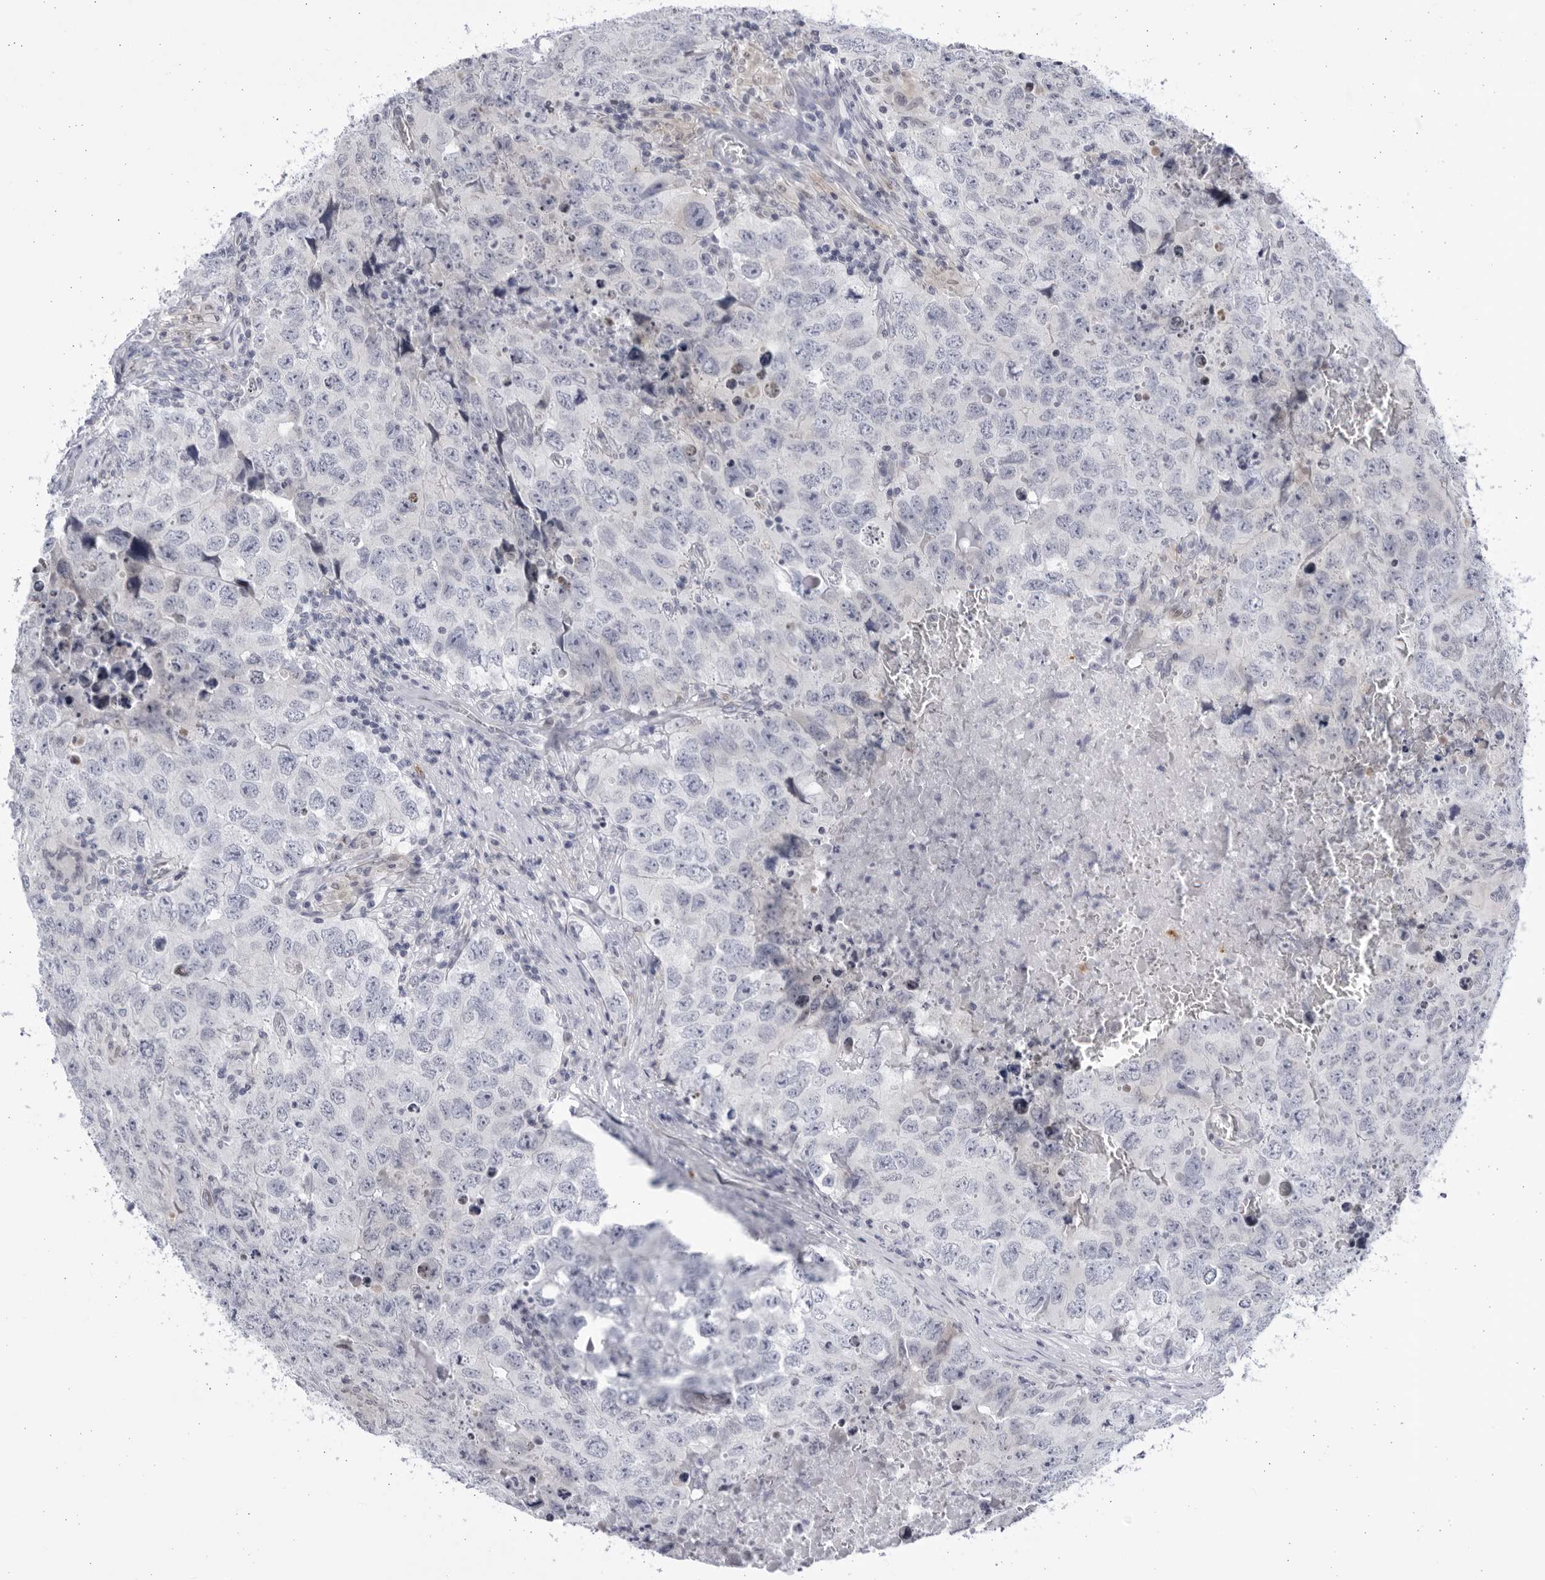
{"staining": {"intensity": "negative", "quantity": "none", "location": "none"}, "tissue": "testis cancer", "cell_type": "Tumor cells", "image_type": "cancer", "snomed": [{"axis": "morphology", "description": "Seminoma, NOS"}, {"axis": "morphology", "description": "Carcinoma, Embryonal, NOS"}, {"axis": "topography", "description": "Testis"}], "caption": "DAB immunohistochemical staining of testis seminoma demonstrates no significant positivity in tumor cells. (Immunohistochemistry, brightfield microscopy, high magnification).", "gene": "CCDC181", "patient": {"sex": "male", "age": 43}}